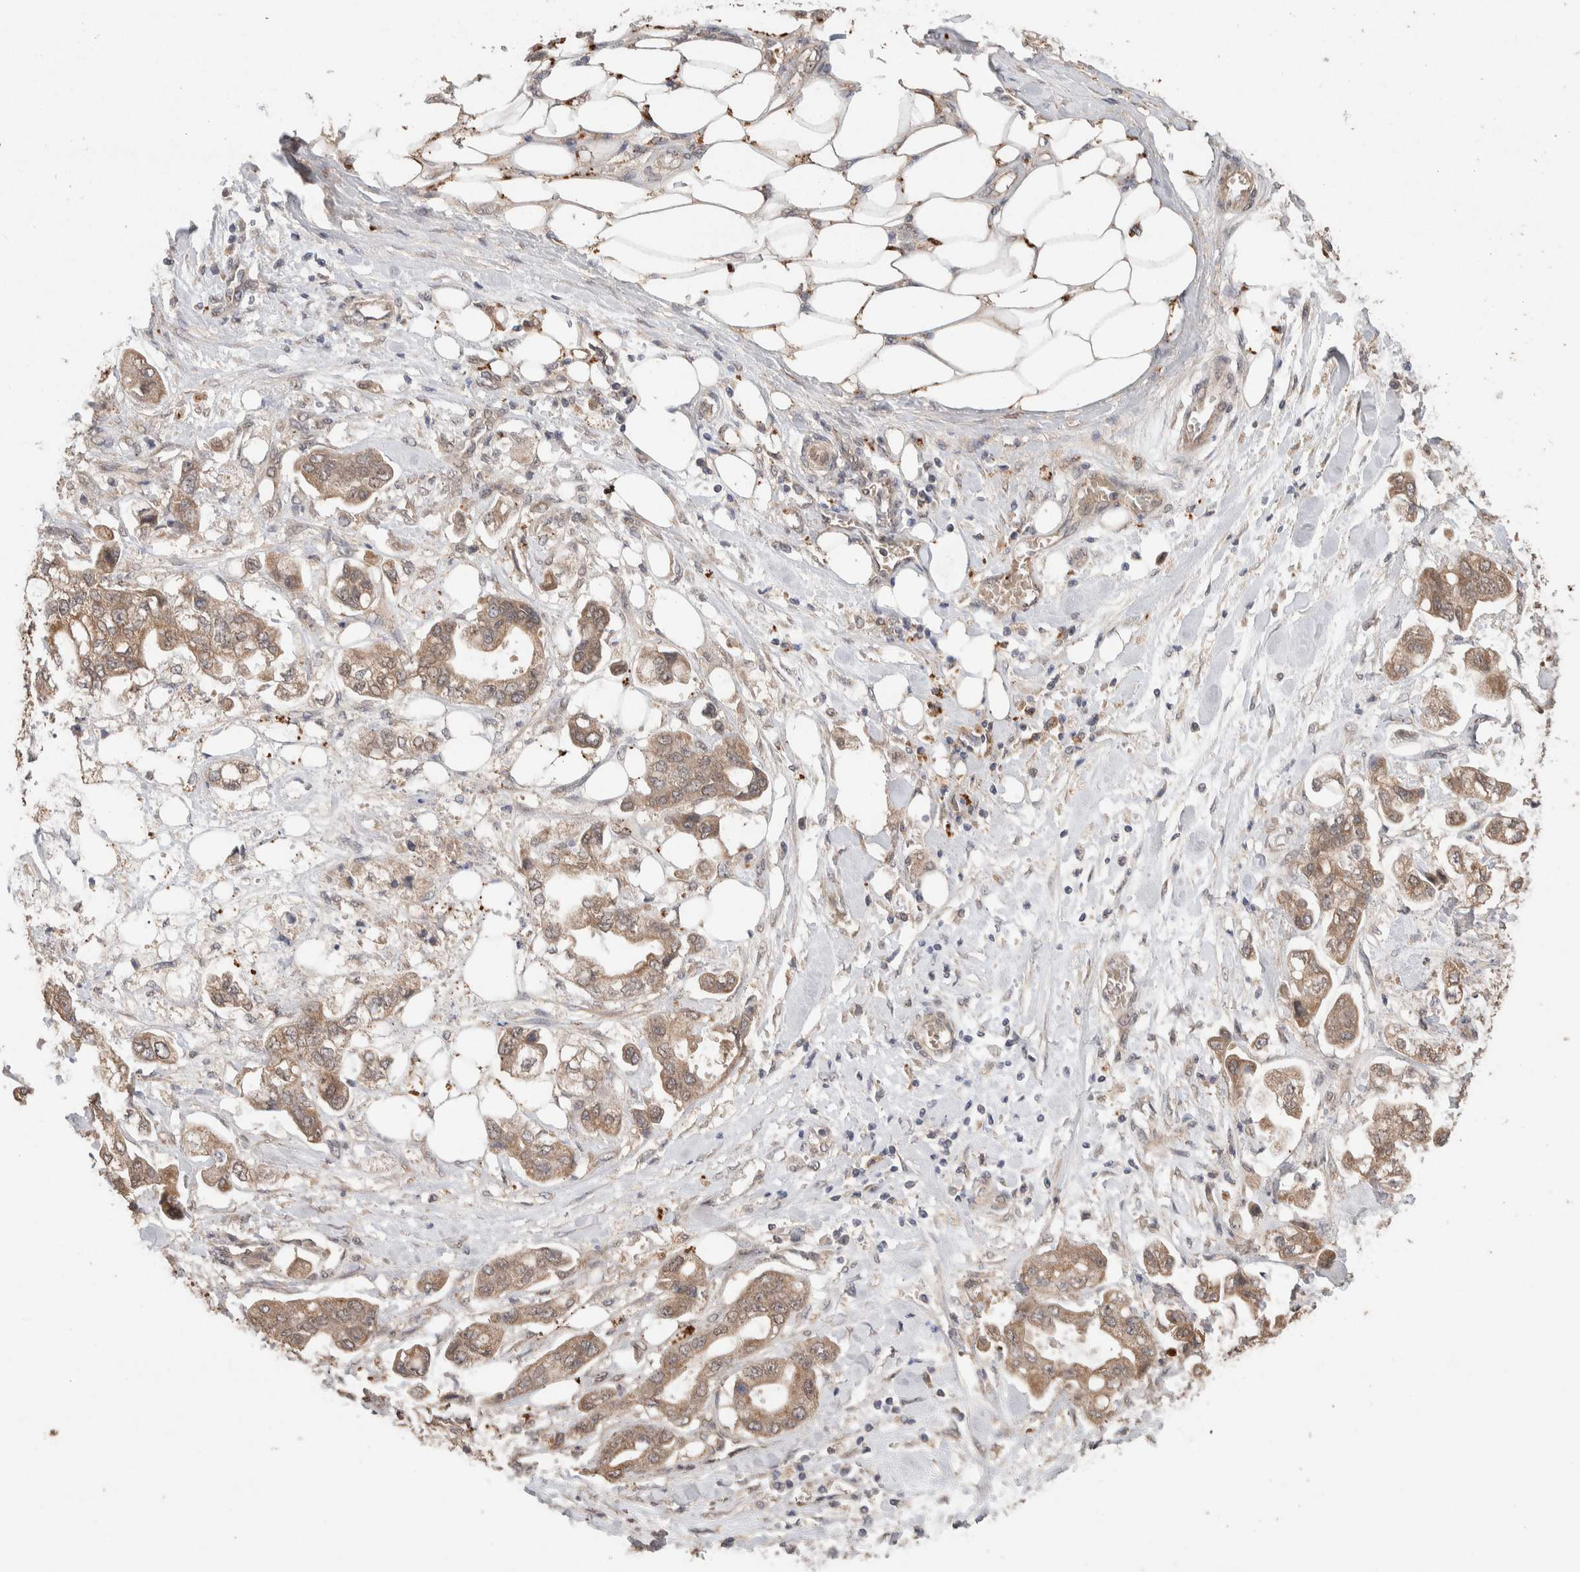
{"staining": {"intensity": "weak", "quantity": ">75%", "location": "cytoplasmic/membranous"}, "tissue": "stomach cancer", "cell_type": "Tumor cells", "image_type": "cancer", "snomed": [{"axis": "morphology", "description": "Adenocarcinoma, NOS"}, {"axis": "topography", "description": "Stomach"}], "caption": "Immunohistochemical staining of human stomach adenocarcinoma shows weak cytoplasmic/membranous protein staining in about >75% of tumor cells.", "gene": "KCNJ5", "patient": {"sex": "male", "age": 62}}